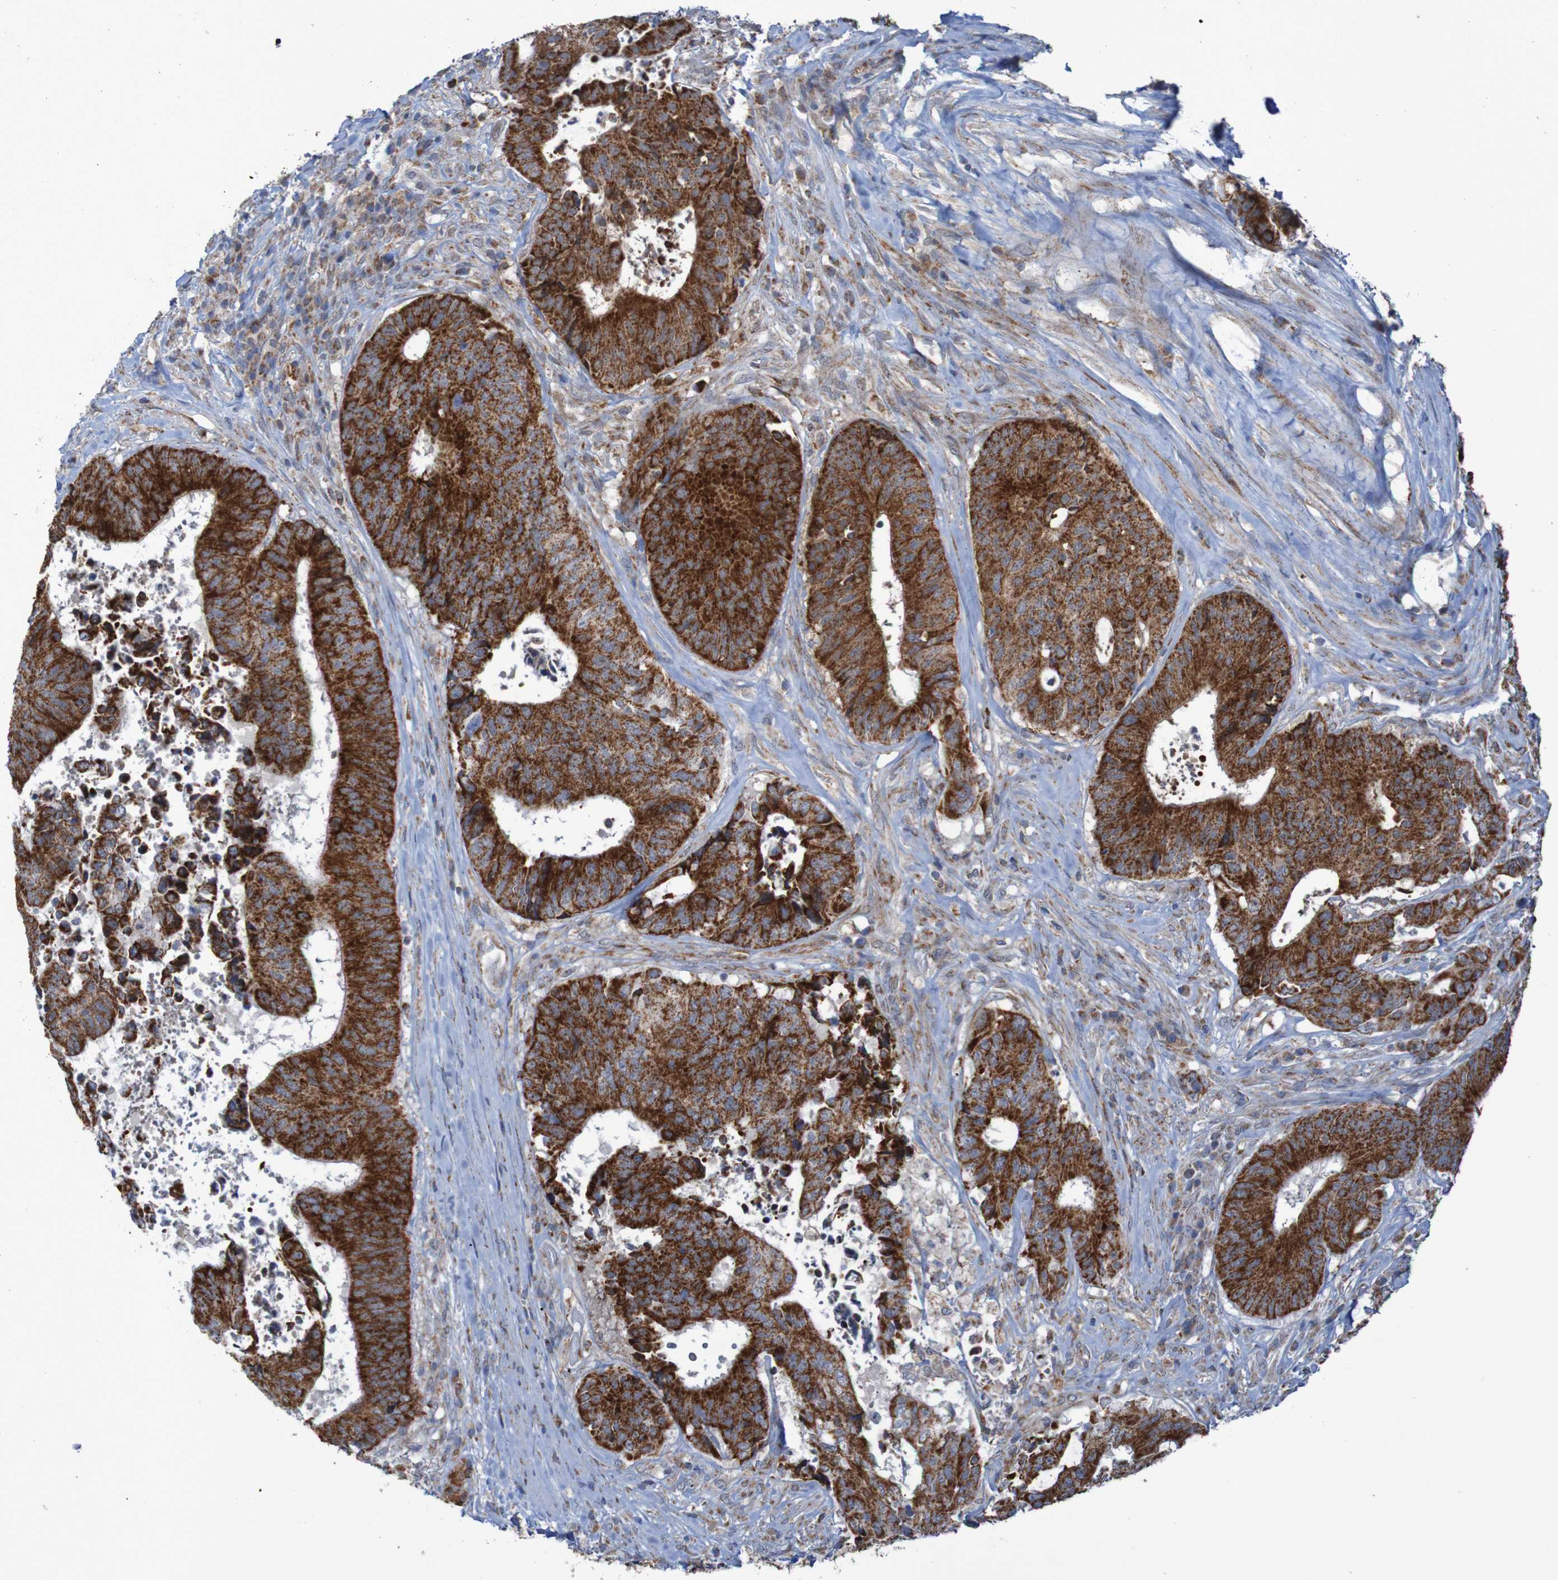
{"staining": {"intensity": "strong", "quantity": ">75%", "location": "cytoplasmic/membranous"}, "tissue": "colorectal cancer", "cell_type": "Tumor cells", "image_type": "cancer", "snomed": [{"axis": "morphology", "description": "Adenocarcinoma, NOS"}, {"axis": "topography", "description": "Rectum"}], "caption": "Brown immunohistochemical staining in colorectal cancer reveals strong cytoplasmic/membranous positivity in approximately >75% of tumor cells. (Brightfield microscopy of DAB IHC at high magnification).", "gene": "CCDC51", "patient": {"sex": "male", "age": 72}}